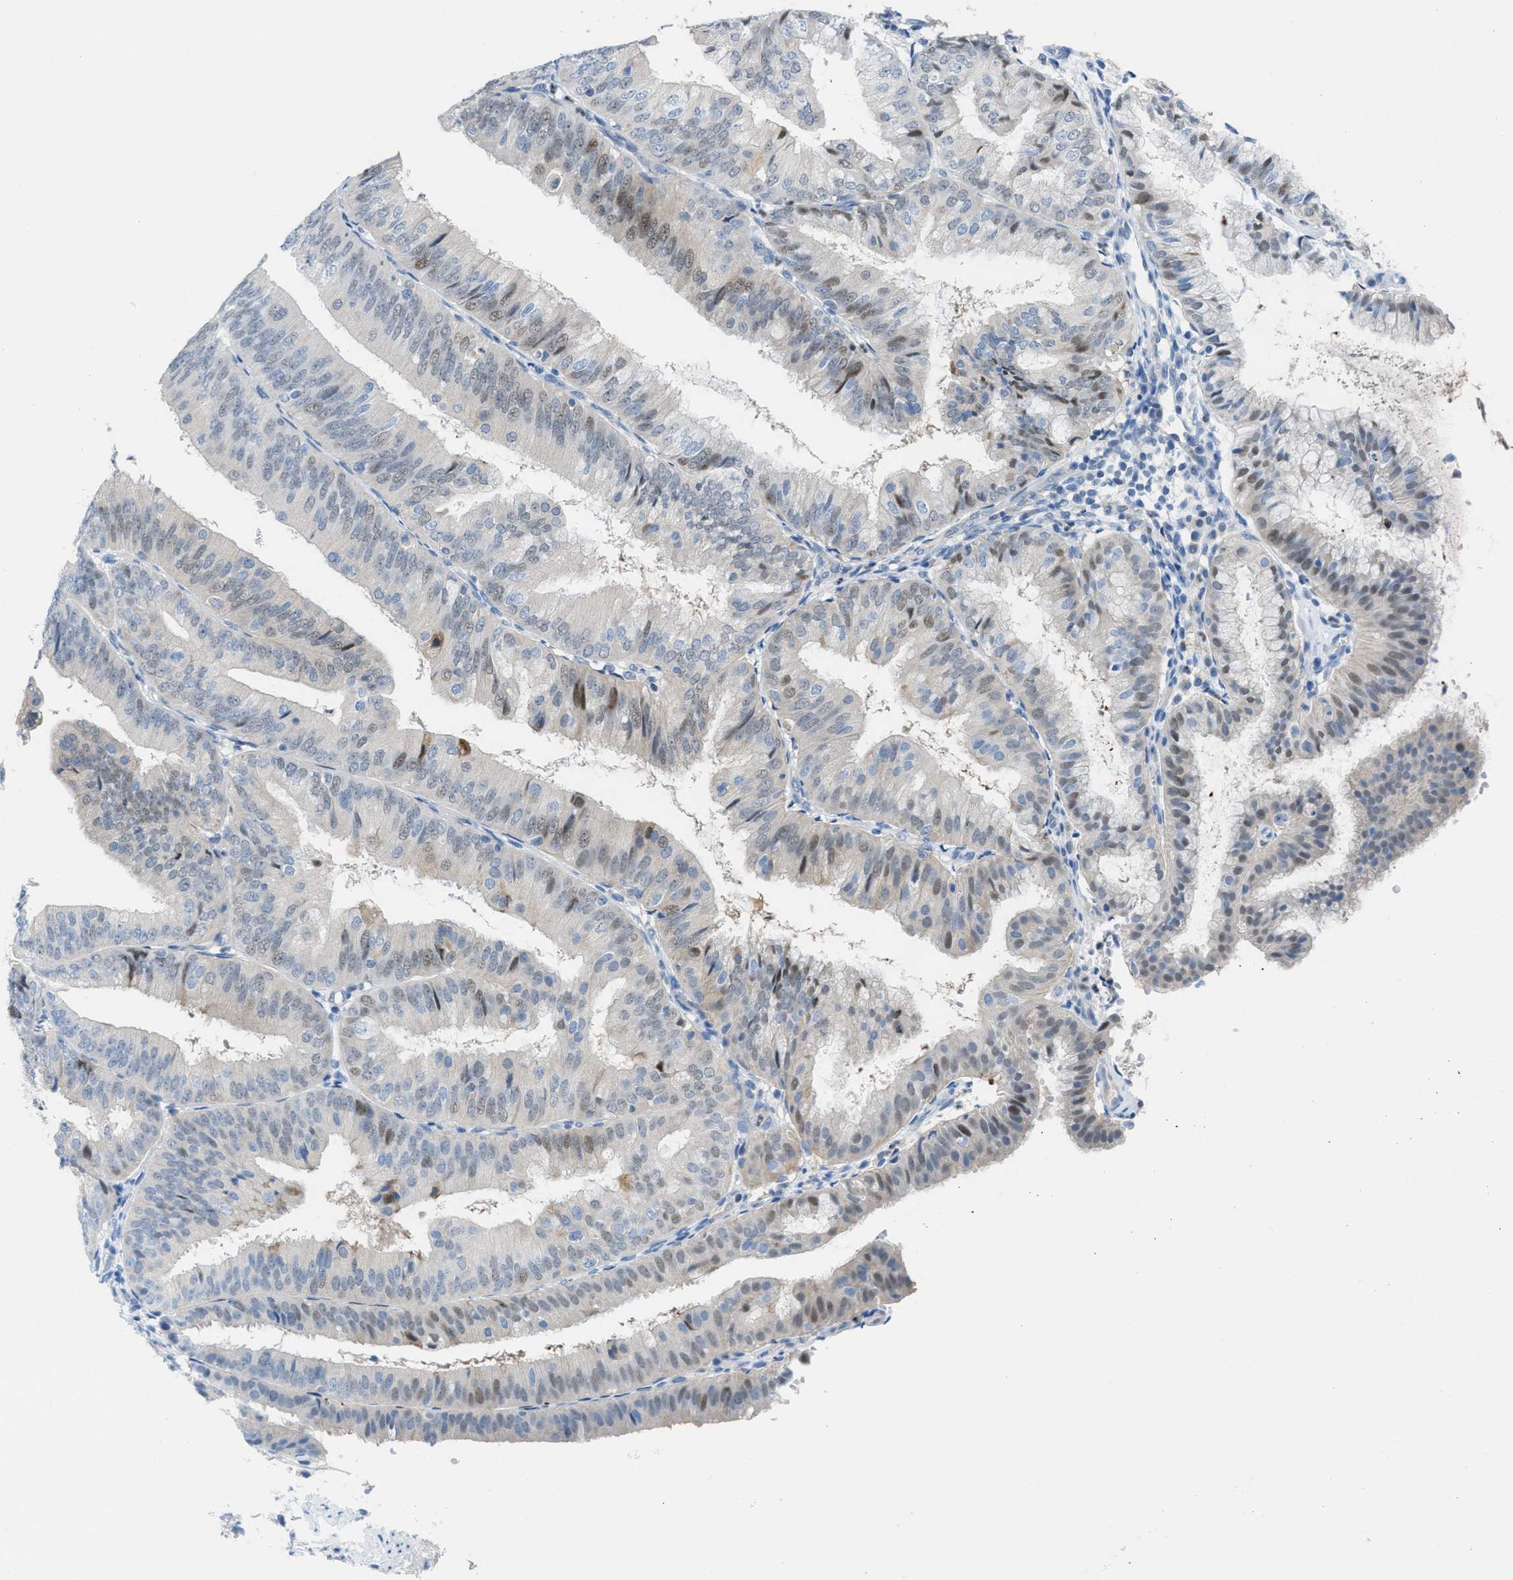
{"staining": {"intensity": "weak", "quantity": "25%-75%", "location": "nuclear"}, "tissue": "endometrial cancer", "cell_type": "Tumor cells", "image_type": "cancer", "snomed": [{"axis": "morphology", "description": "Adenocarcinoma, NOS"}, {"axis": "topography", "description": "Endometrium"}], "caption": "Protein staining of endometrial cancer (adenocarcinoma) tissue reveals weak nuclear positivity in approximately 25%-75% of tumor cells. The staining was performed using DAB (3,3'-diaminobenzidine) to visualize the protein expression in brown, while the nuclei were stained in blue with hematoxylin (Magnification: 20x).", "gene": "PPM1D", "patient": {"sex": "female", "age": 63}}